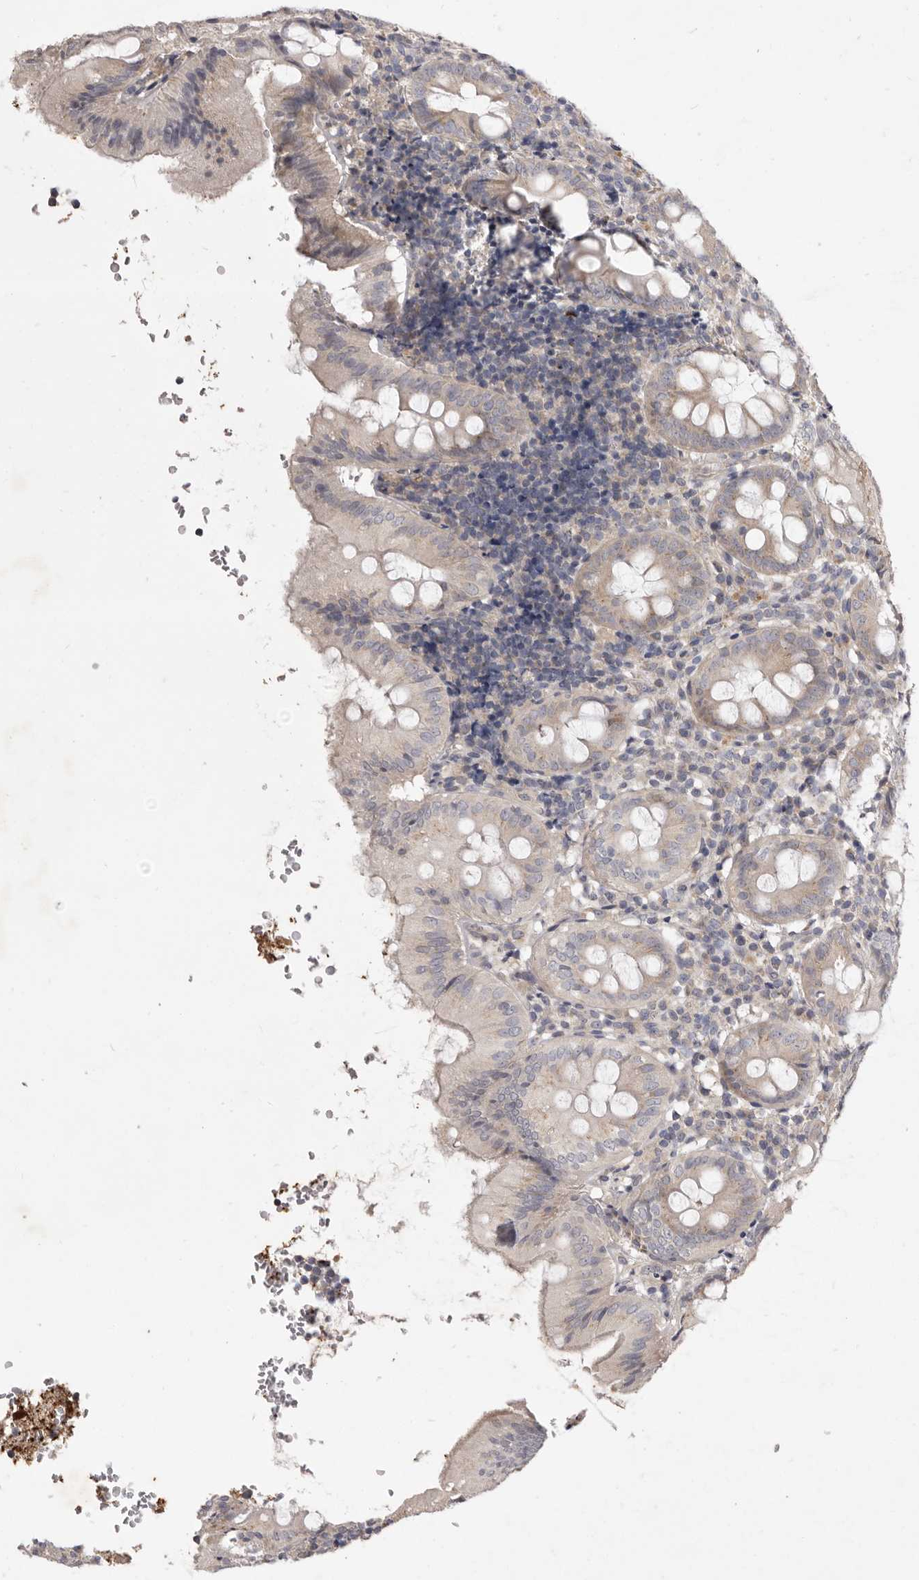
{"staining": {"intensity": "weak", "quantity": "<25%", "location": "cytoplasmic/membranous"}, "tissue": "appendix", "cell_type": "Glandular cells", "image_type": "normal", "snomed": [{"axis": "morphology", "description": "Normal tissue, NOS"}, {"axis": "topography", "description": "Appendix"}], "caption": "DAB immunohistochemical staining of unremarkable human appendix demonstrates no significant staining in glandular cells.", "gene": "TBC1D8B", "patient": {"sex": "male", "age": 8}}